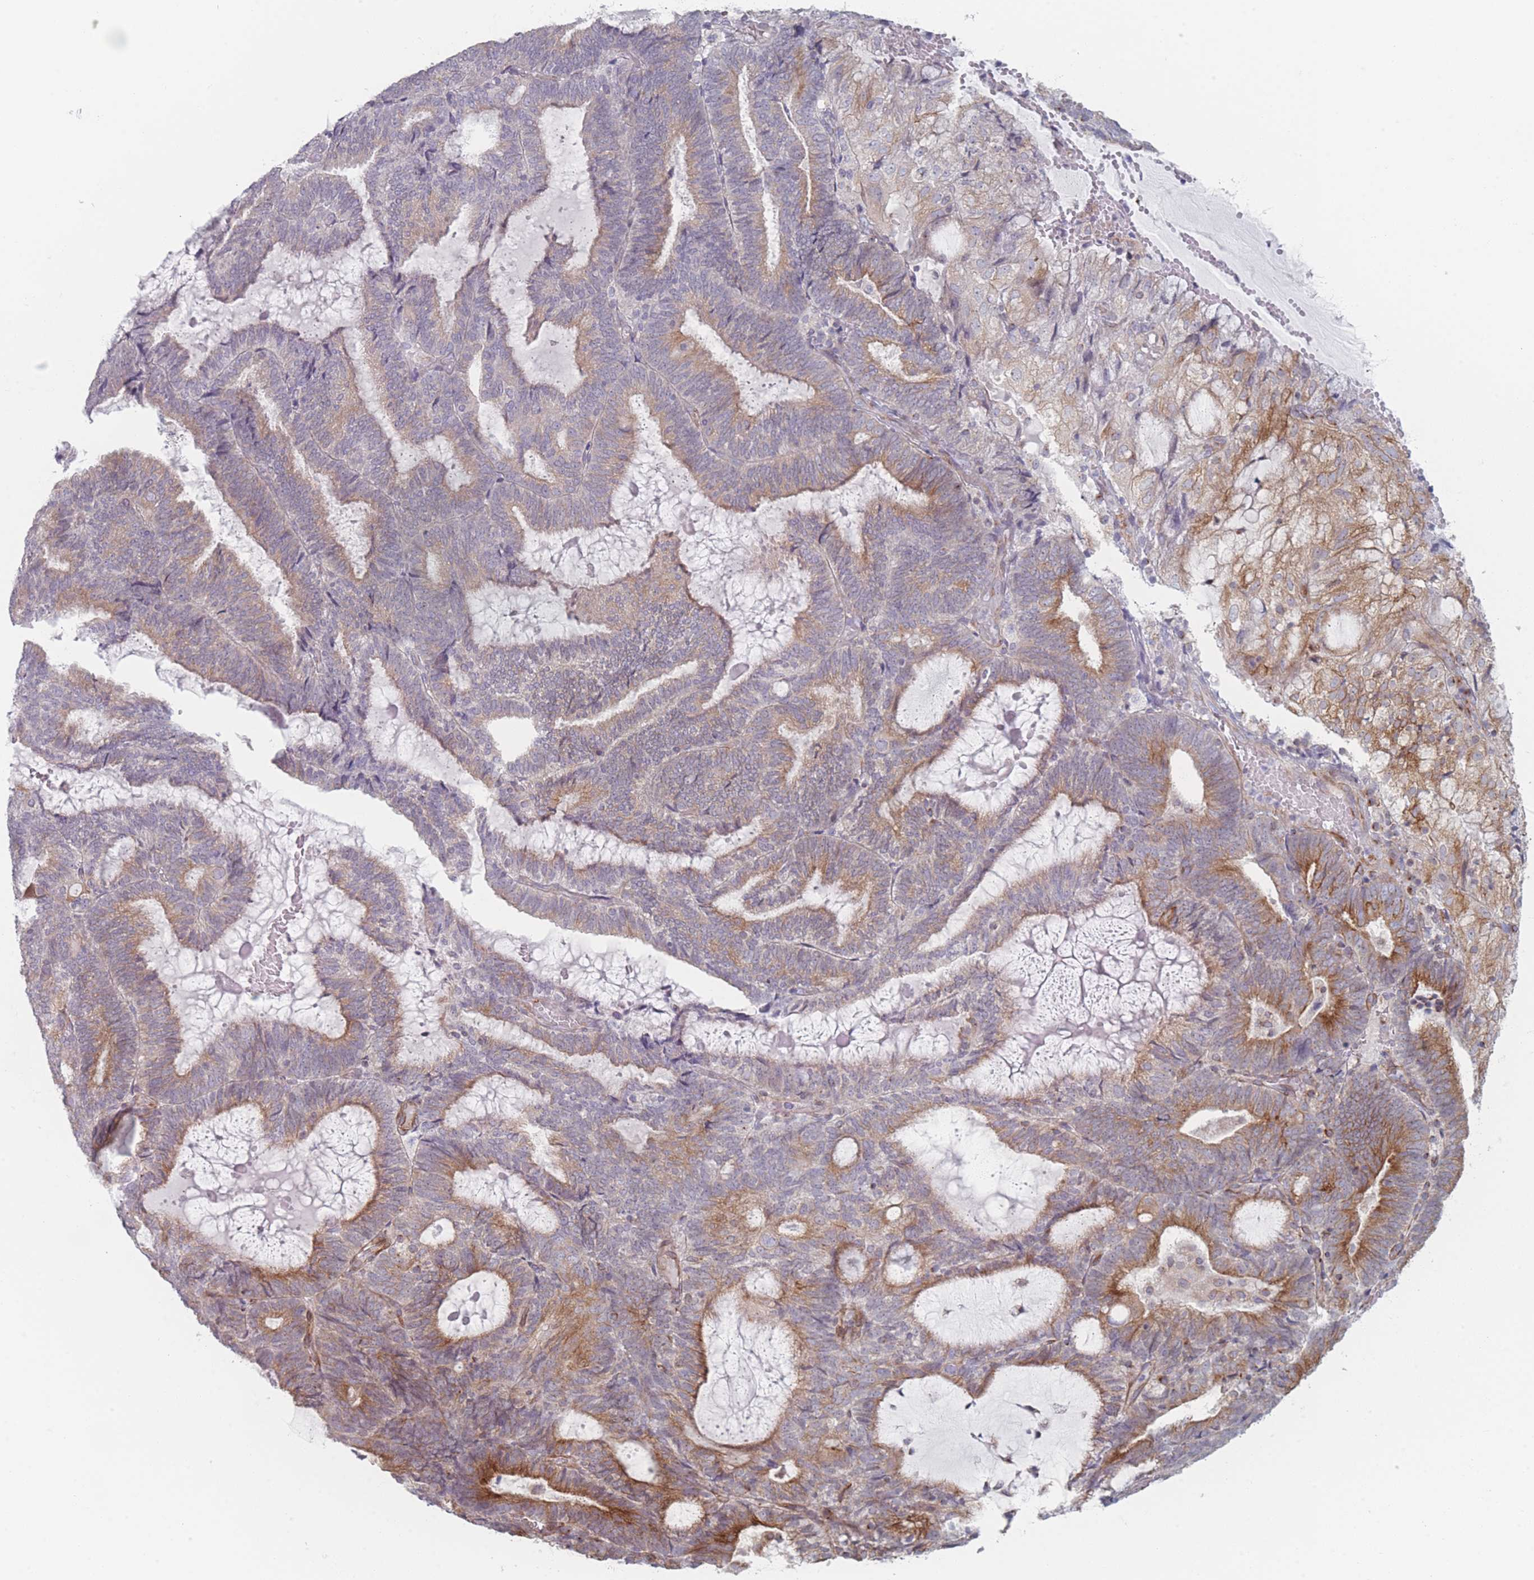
{"staining": {"intensity": "moderate", "quantity": "25%-75%", "location": "cytoplasmic/membranous"}, "tissue": "endometrial cancer", "cell_type": "Tumor cells", "image_type": "cancer", "snomed": [{"axis": "morphology", "description": "Adenocarcinoma, NOS"}, {"axis": "topography", "description": "Endometrium"}], "caption": "DAB (3,3'-diaminobenzidine) immunohistochemical staining of human endometrial adenocarcinoma exhibits moderate cytoplasmic/membranous protein expression in about 25%-75% of tumor cells.", "gene": "RNF4", "patient": {"sex": "female", "age": 81}}